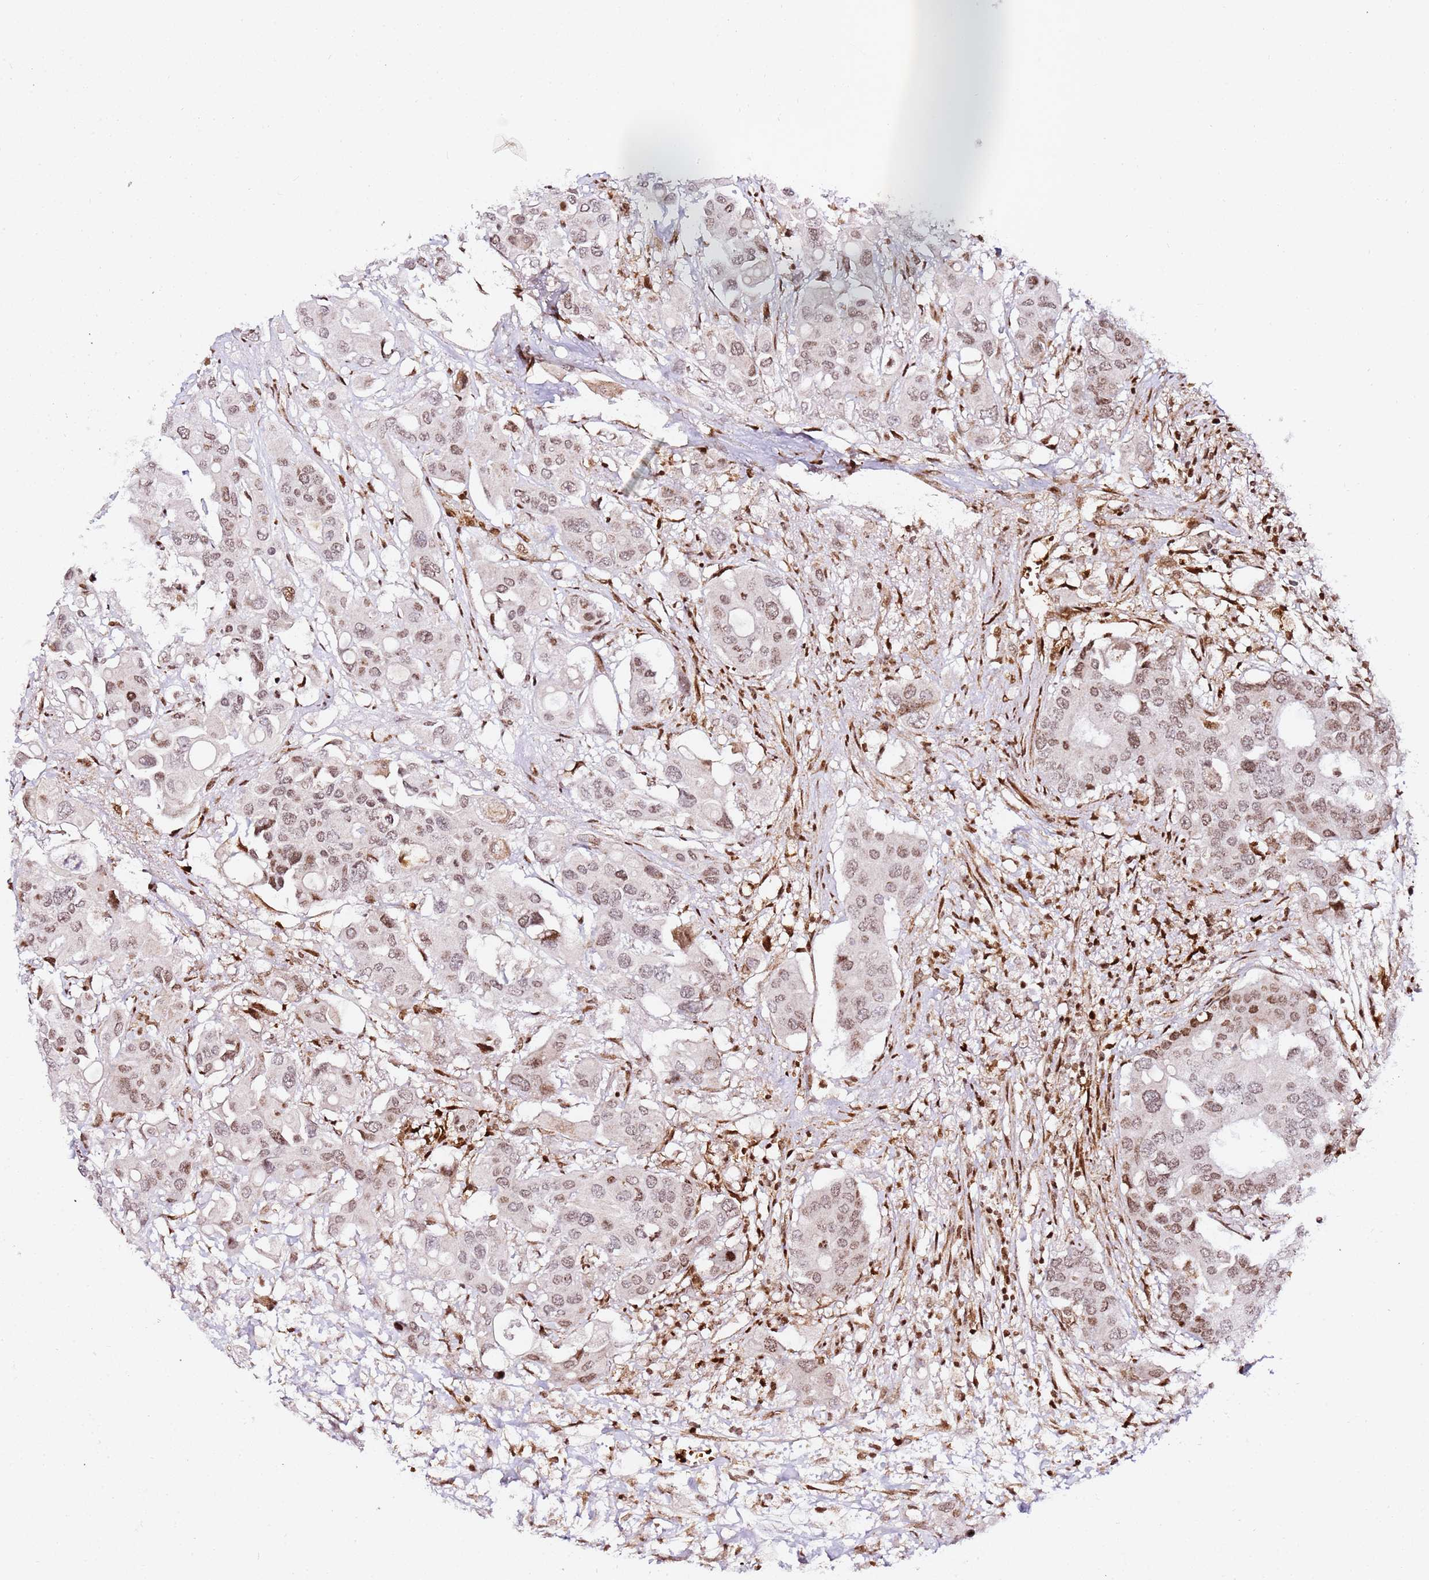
{"staining": {"intensity": "moderate", "quantity": ">75%", "location": "nuclear"}, "tissue": "colorectal cancer", "cell_type": "Tumor cells", "image_type": "cancer", "snomed": [{"axis": "morphology", "description": "Adenocarcinoma, NOS"}, {"axis": "topography", "description": "Colon"}], "caption": "Protein staining demonstrates moderate nuclear expression in approximately >75% of tumor cells in colorectal adenocarcinoma. Ihc stains the protein of interest in brown and the nuclei are stained blue.", "gene": "GBP2", "patient": {"sex": "male", "age": 77}}